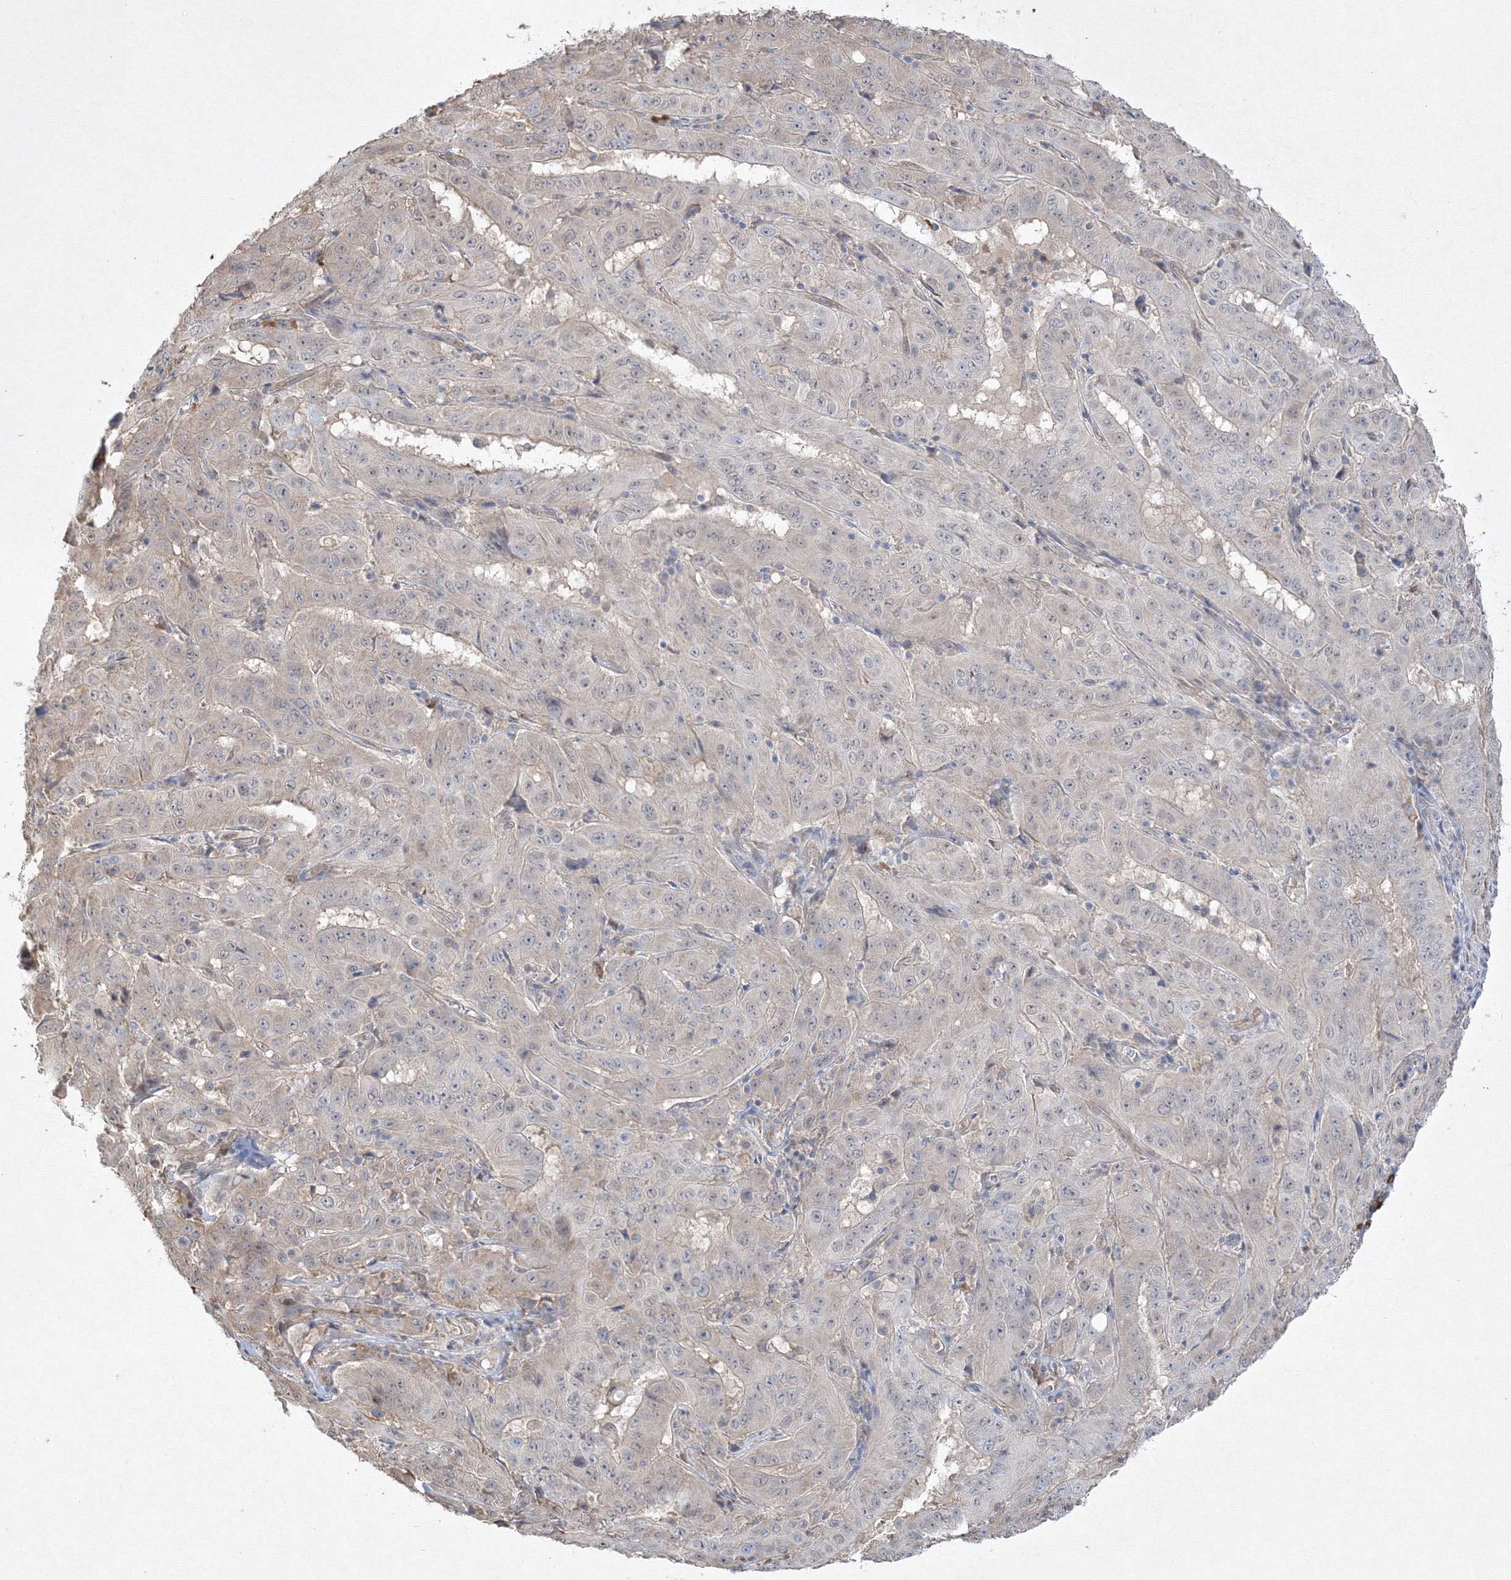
{"staining": {"intensity": "negative", "quantity": "none", "location": "none"}, "tissue": "pancreatic cancer", "cell_type": "Tumor cells", "image_type": "cancer", "snomed": [{"axis": "morphology", "description": "Adenocarcinoma, NOS"}, {"axis": "topography", "description": "Pancreas"}], "caption": "Immunohistochemical staining of human pancreatic cancer exhibits no significant positivity in tumor cells.", "gene": "FBXL8", "patient": {"sex": "male", "age": 63}}